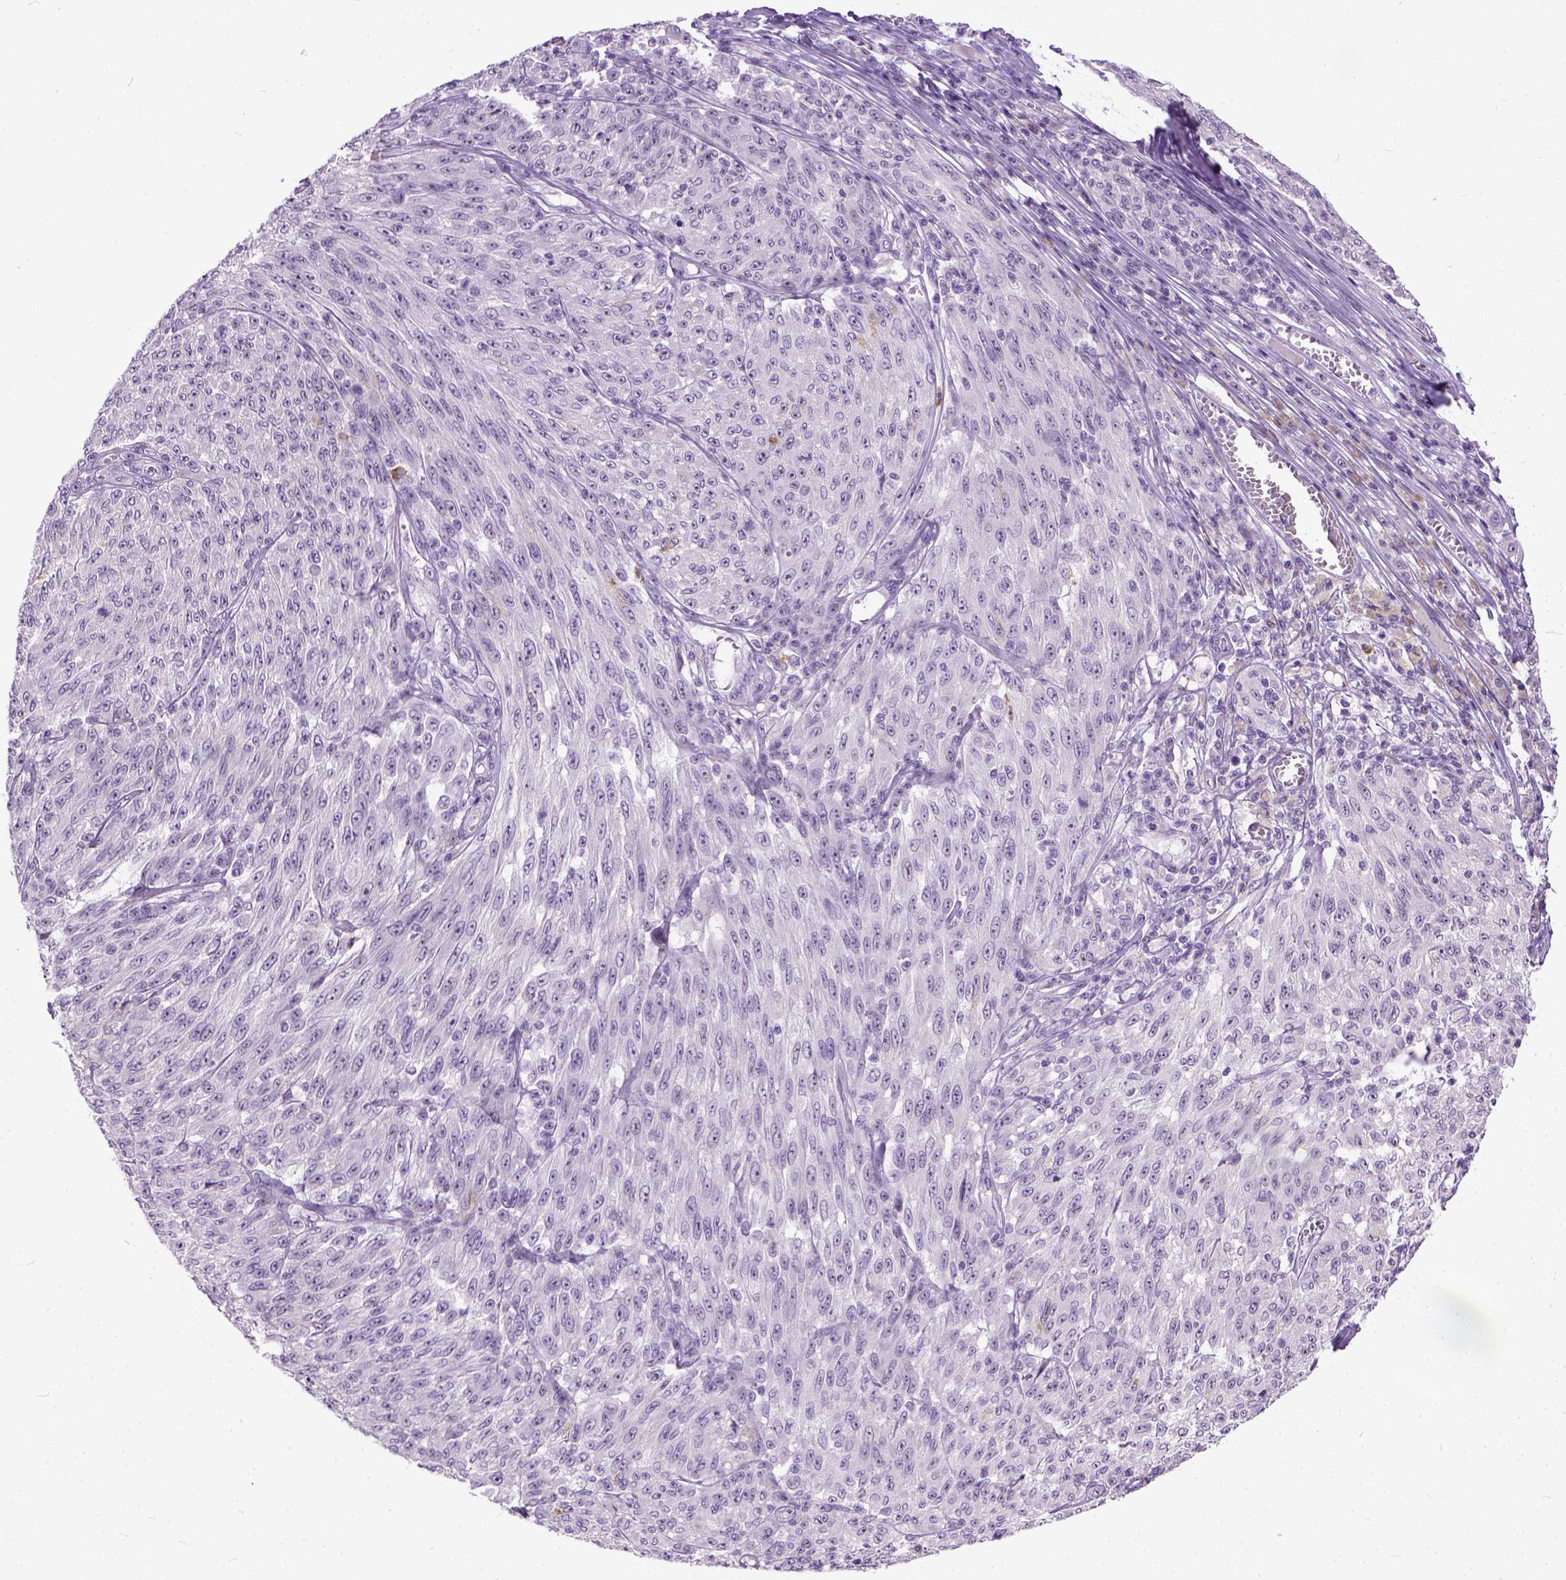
{"staining": {"intensity": "negative", "quantity": "none", "location": "none"}, "tissue": "melanoma", "cell_type": "Tumor cells", "image_type": "cancer", "snomed": [{"axis": "morphology", "description": "Malignant melanoma, NOS"}, {"axis": "topography", "description": "Skin"}], "caption": "Tumor cells show no significant protein expression in melanoma.", "gene": "MAPT", "patient": {"sex": "male", "age": 85}}